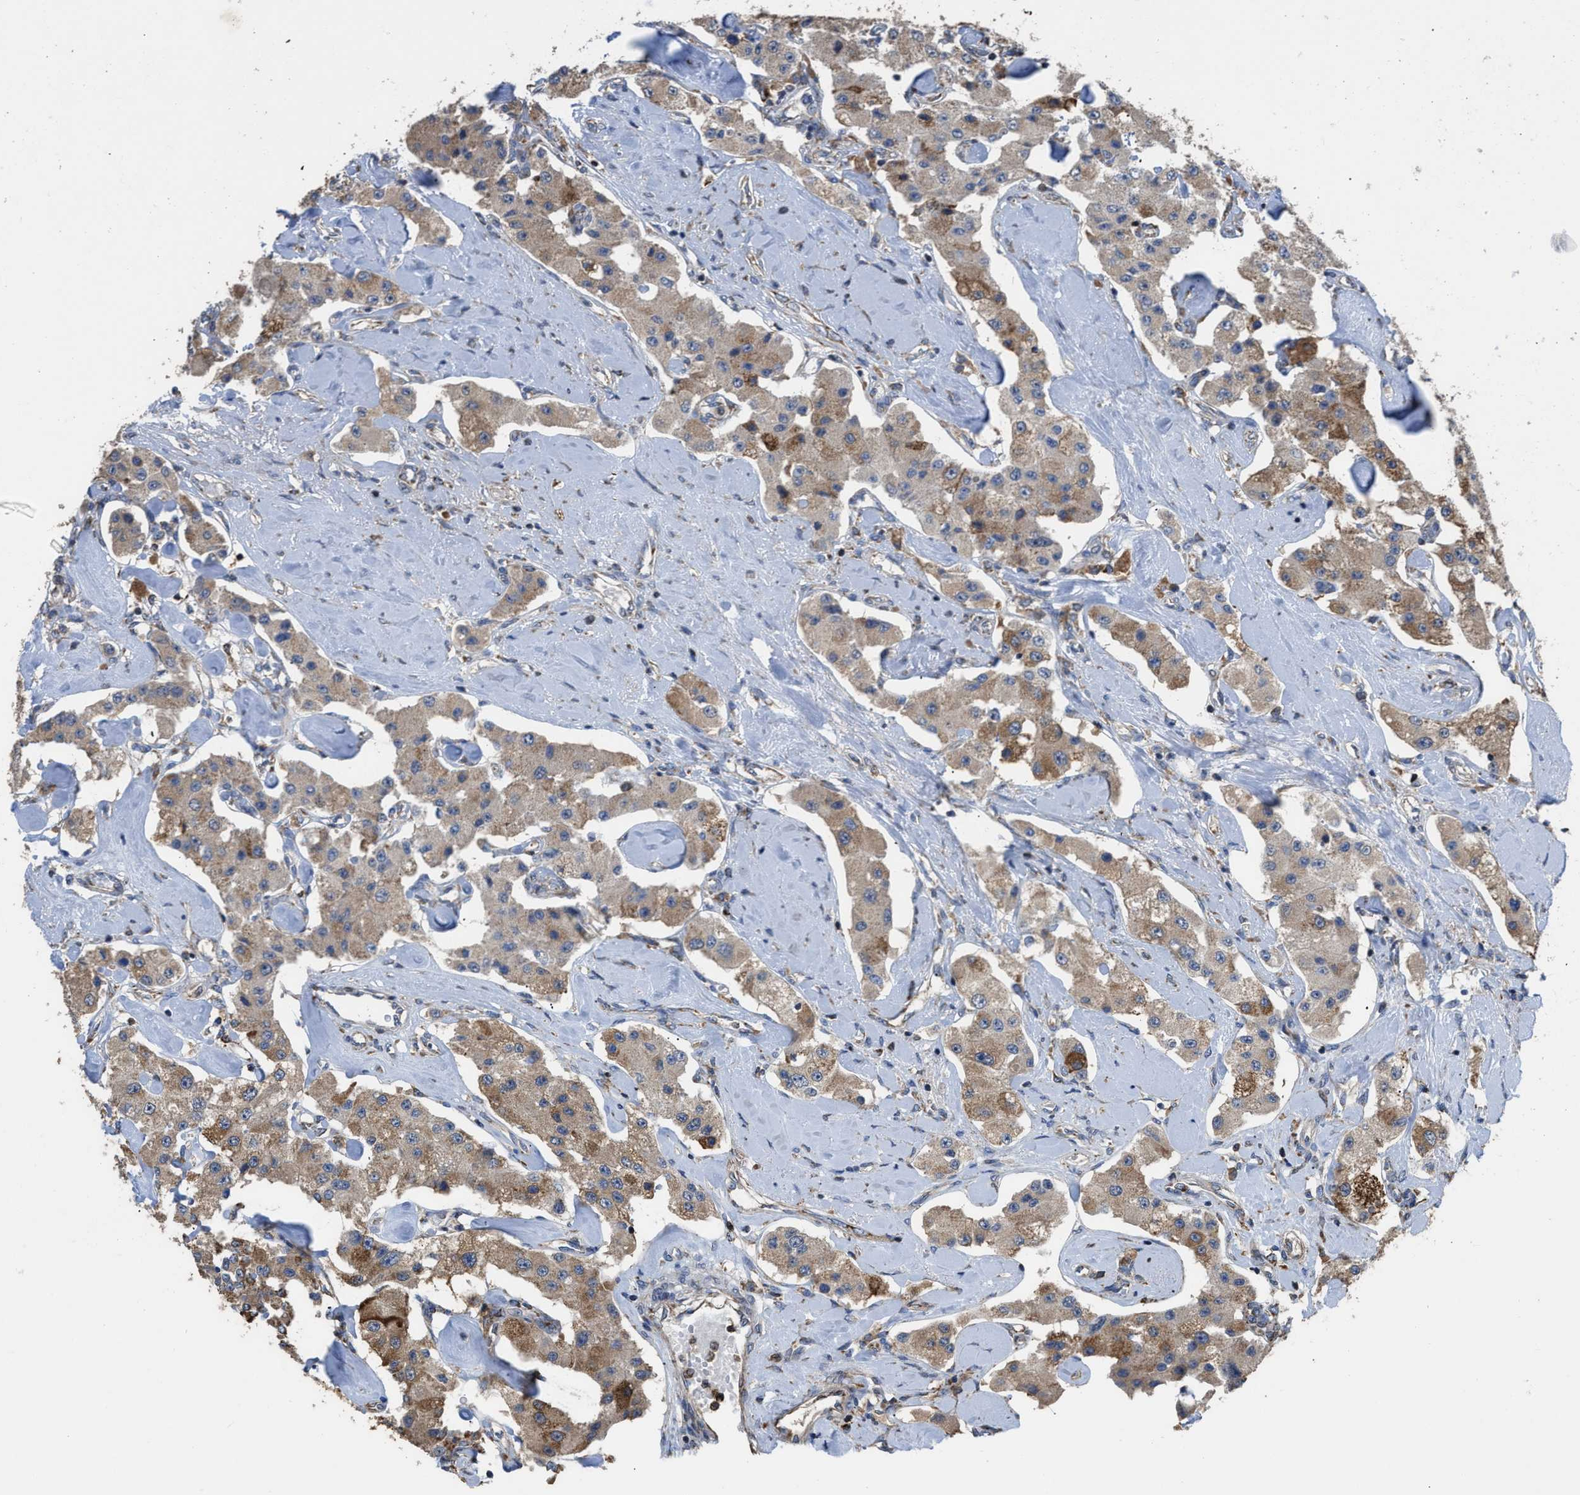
{"staining": {"intensity": "moderate", "quantity": ">75%", "location": "cytoplasmic/membranous"}, "tissue": "carcinoid", "cell_type": "Tumor cells", "image_type": "cancer", "snomed": [{"axis": "morphology", "description": "Carcinoid, malignant, NOS"}, {"axis": "topography", "description": "Pancreas"}], "caption": "A brown stain highlights moderate cytoplasmic/membranous staining of a protein in human malignant carcinoid tumor cells.", "gene": "AK2", "patient": {"sex": "male", "age": 41}}